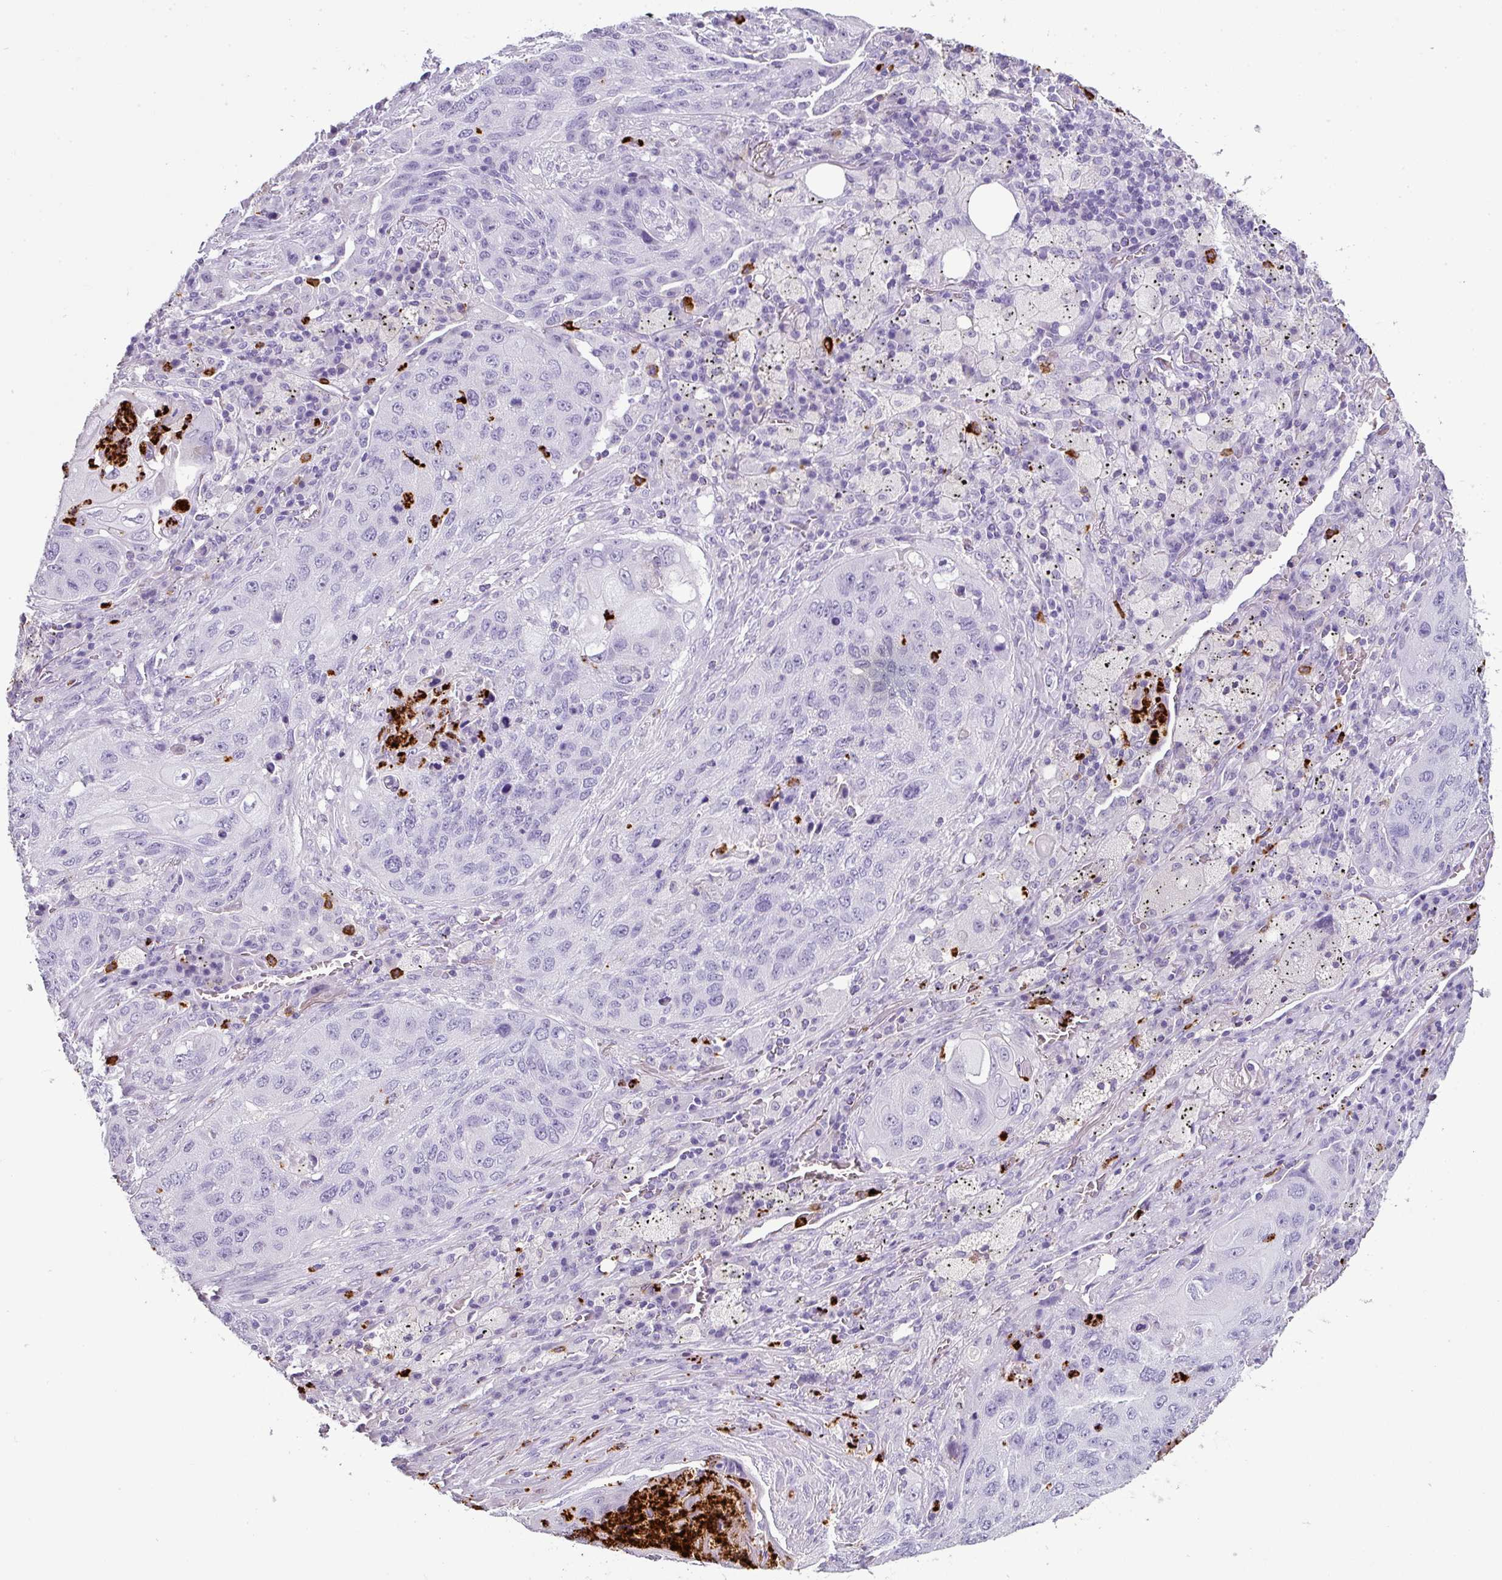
{"staining": {"intensity": "negative", "quantity": "none", "location": "none"}, "tissue": "lung cancer", "cell_type": "Tumor cells", "image_type": "cancer", "snomed": [{"axis": "morphology", "description": "Squamous cell carcinoma, NOS"}, {"axis": "topography", "description": "Lung"}], "caption": "Tumor cells show no significant staining in lung cancer.", "gene": "CTSG", "patient": {"sex": "female", "age": 63}}